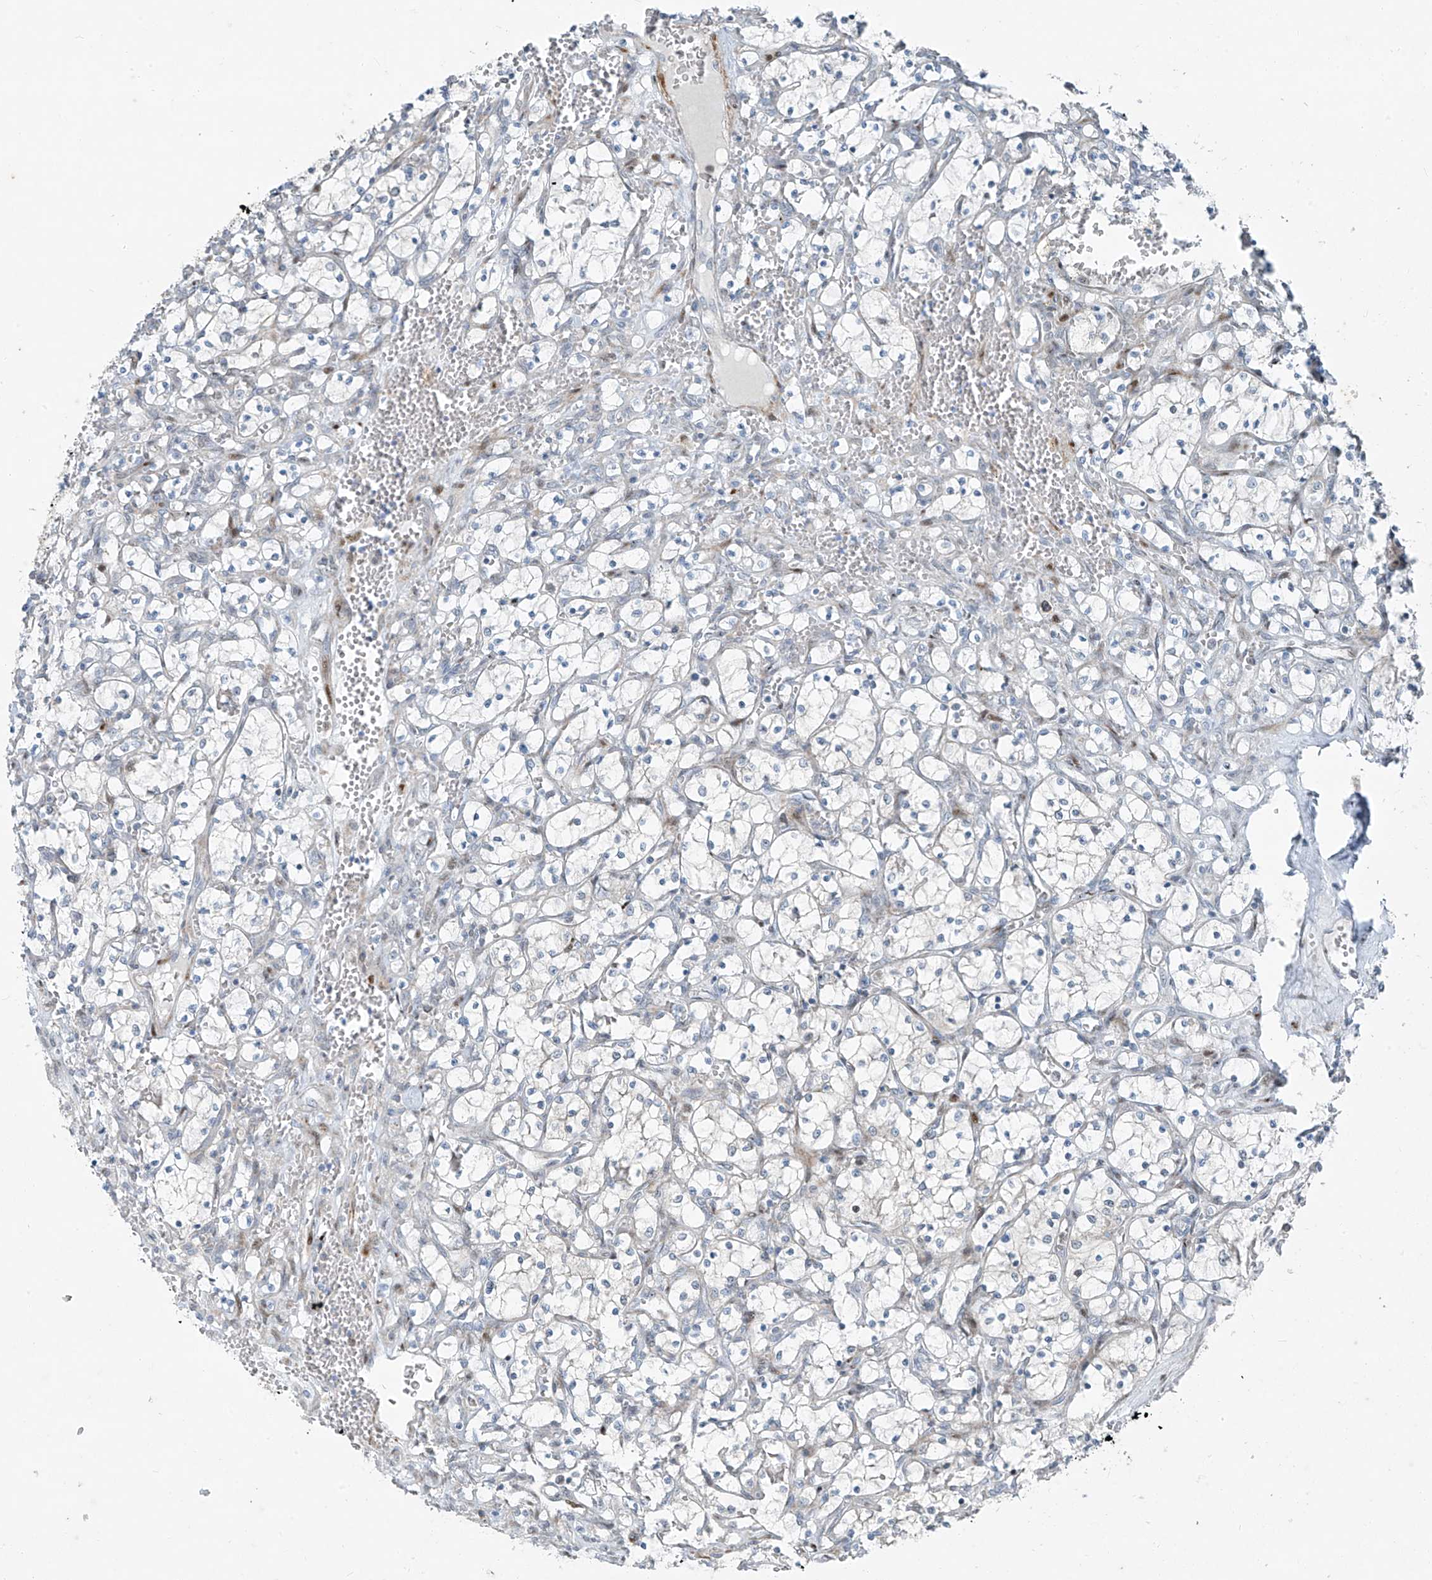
{"staining": {"intensity": "negative", "quantity": "none", "location": "none"}, "tissue": "renal cancer", "cell_type": "Tumor cells", "image_type": "cancer", "snomed": [{"axis": "morphology", "description": "Adenocarcinoma, NOS"}, {"axis": "topography", "description": "Kidney"}], "caption": "DAB immunohistochemical staining of human renal adenocarcinoma displays no significant expression in tumor cells.", "gene": "PPCS", "patient": {"sex": "female", "age": 69}}